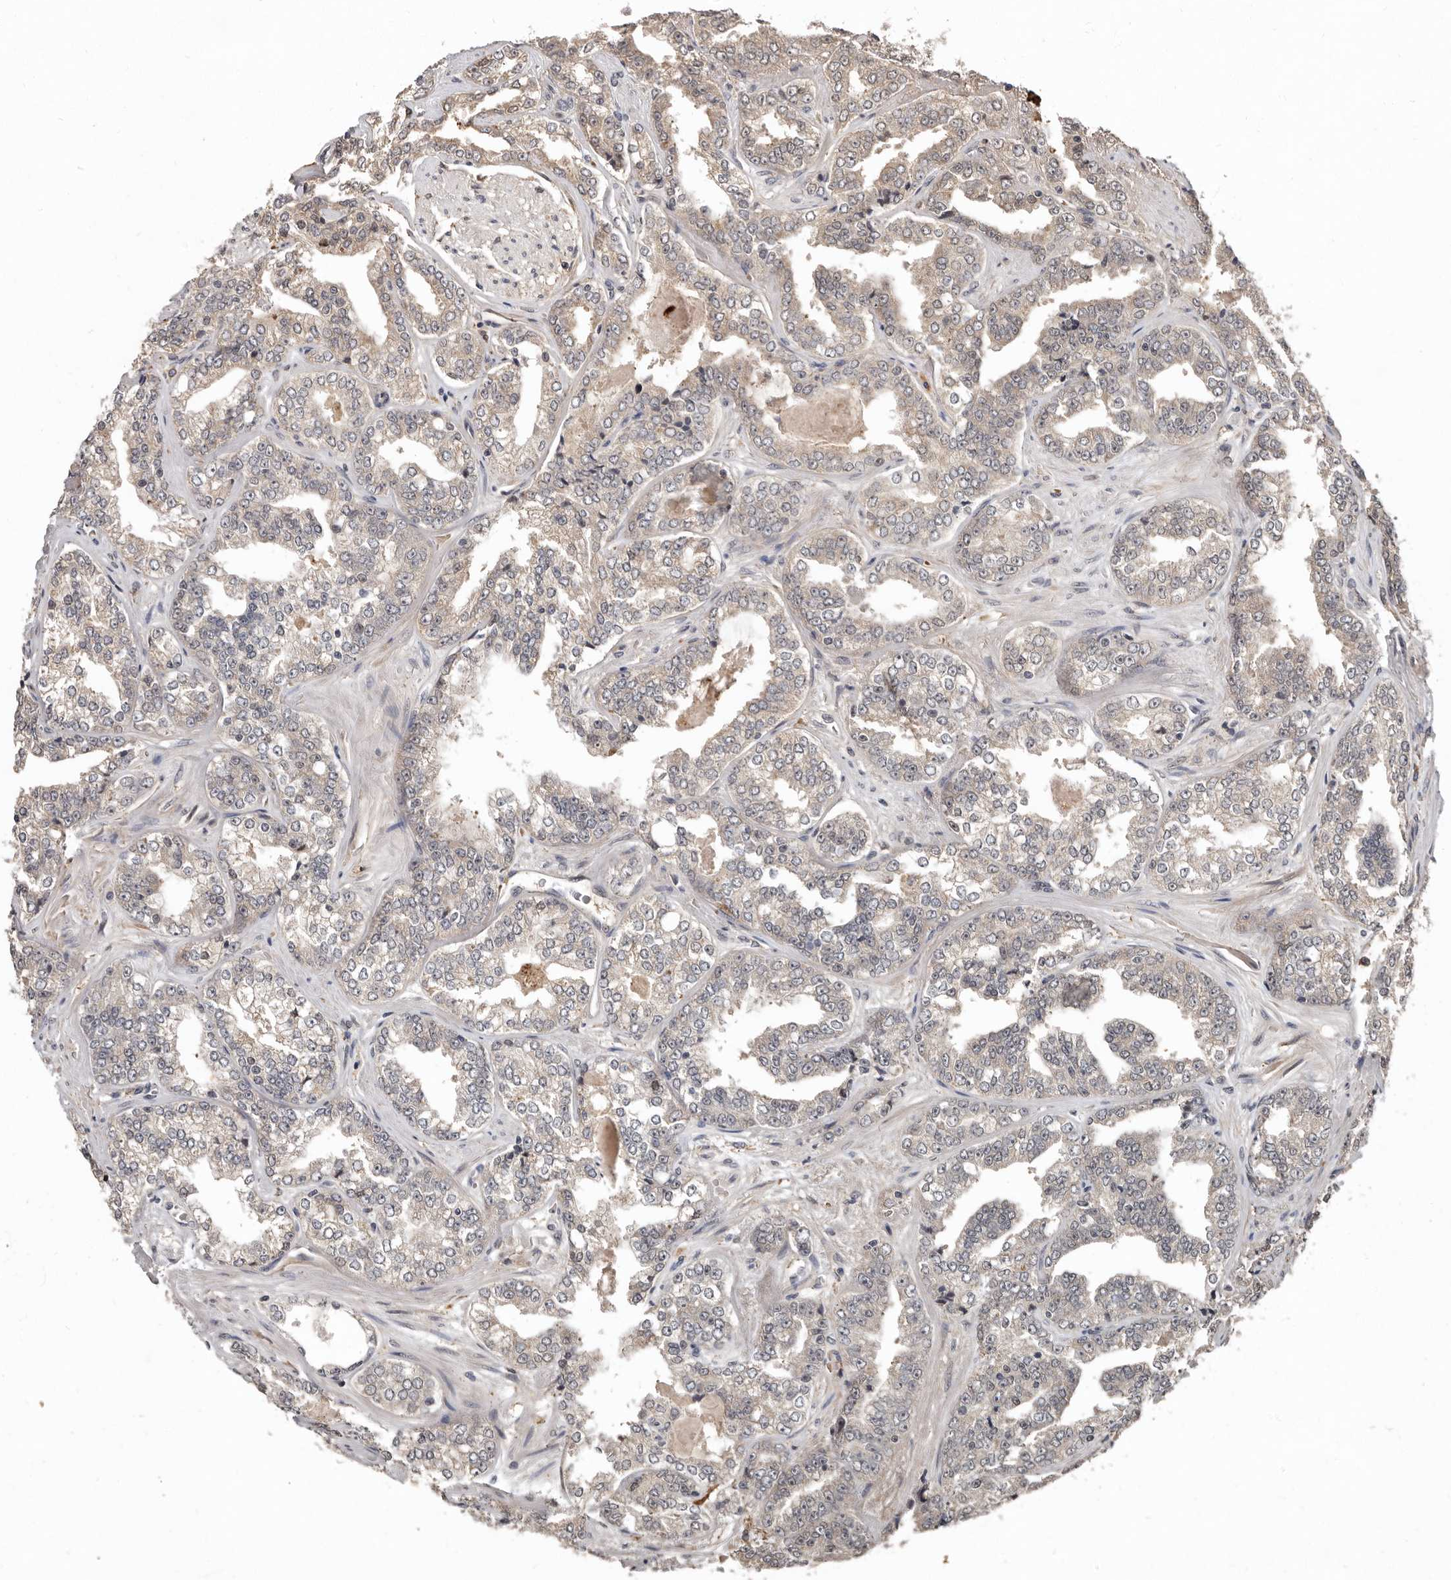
{"staining": {"intensity": "weak", "quantity": "25%-75%", "location": "cytoplasmic/membranous,nuclear"}, "tissue": "prostate cancer", "cell_type": "Tumor cells", "image_type": "cancer", "snomed": [{"axis": "morphology", "description": "Adenocarcinoma, High grade"}, {"axis": "topography", "description": "Prostate"}], "caption": "A brown stain shows weak cytoplasmic/membranous and nuclear expression of a protein in human high-grade adenocarcinoma (prostate) tumor cells.", "gene": "LRGUK", "patient": {"sex": "male", "age": 71}}